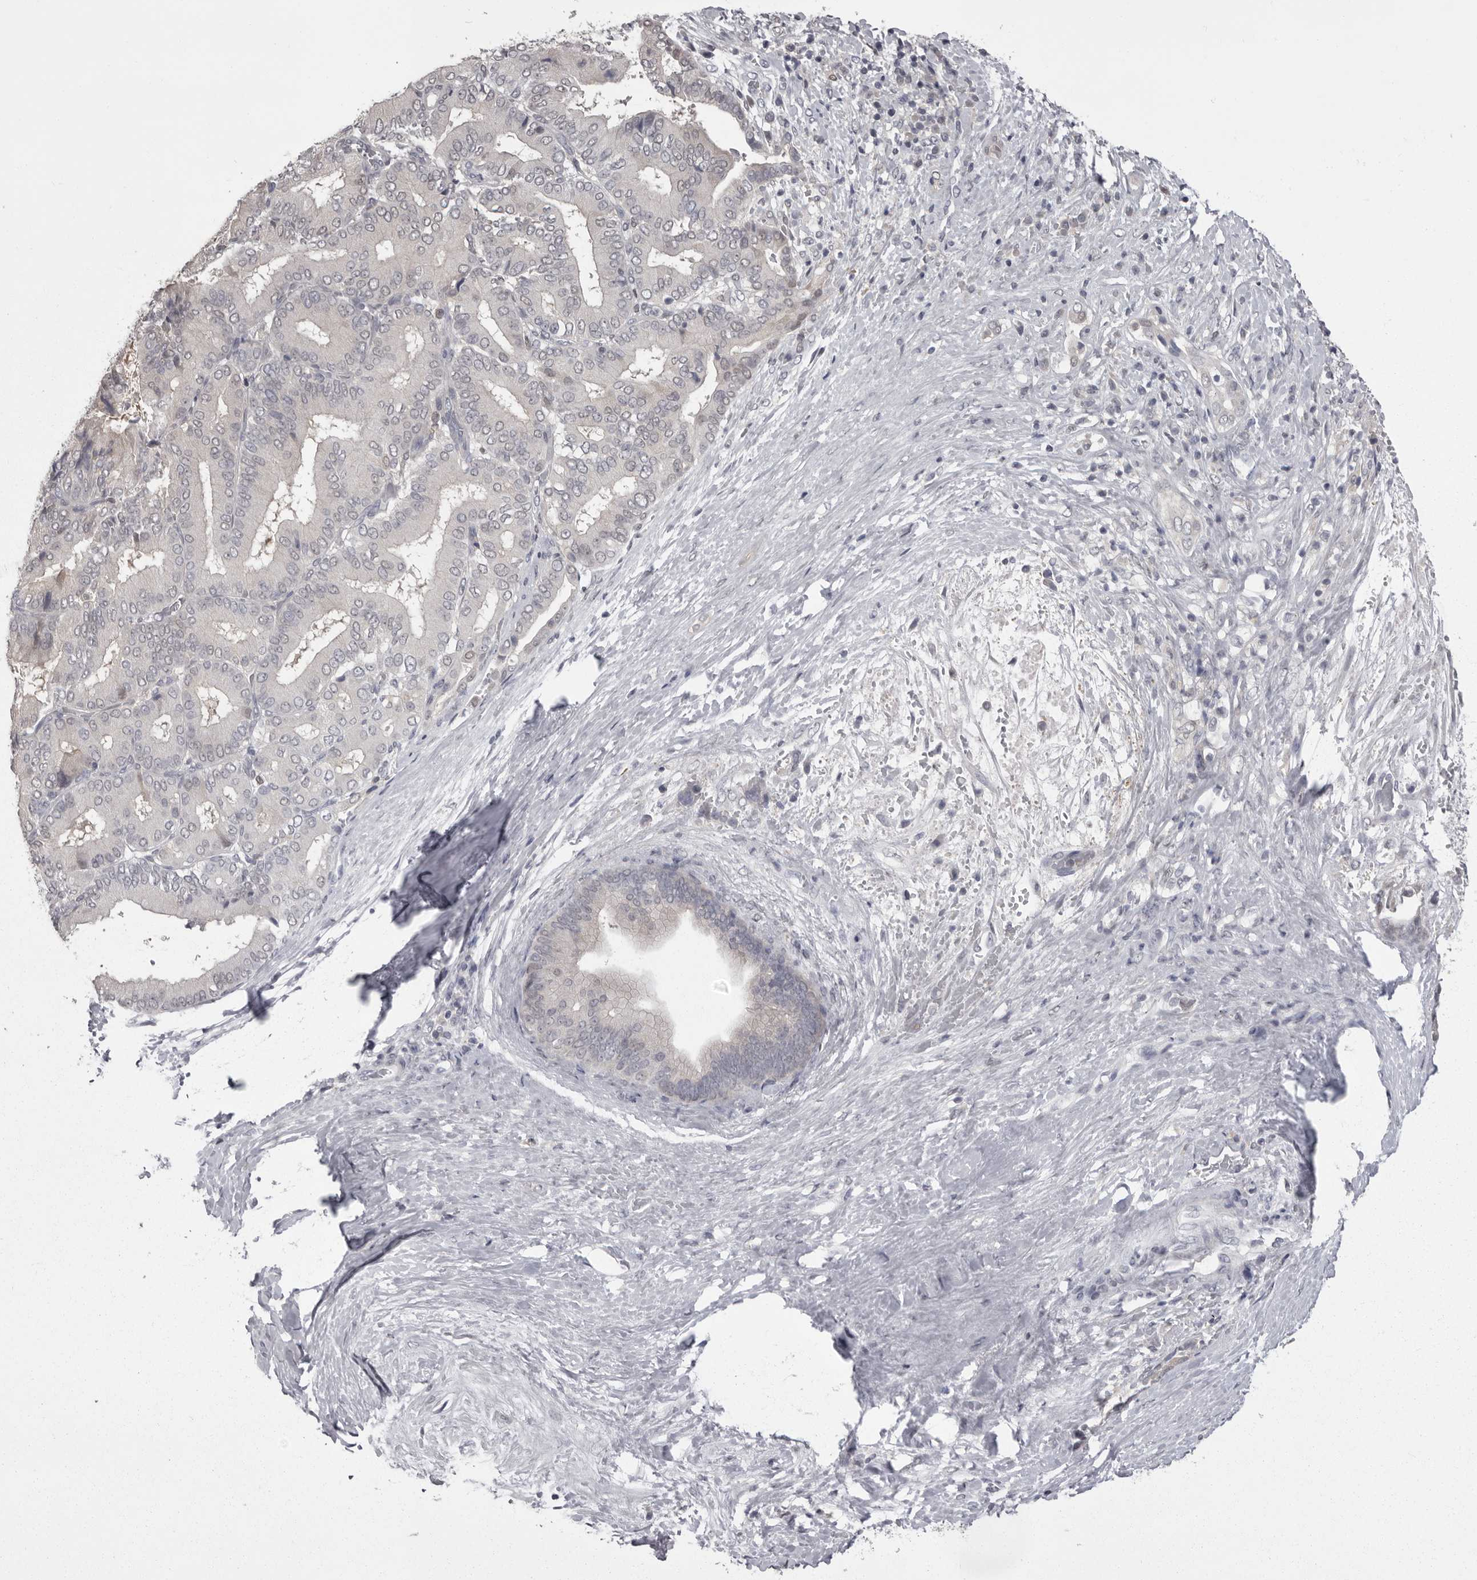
{"staining": {"intensity": "negative", "quantity": "none", "location": "none"}, "tissue": "liver cancer", "cell_type": "Tumor cells", "image_type": "cancer", "snomed": [{"axis": "morphology", "description": "Cholangiocarcinoma"}, {"axis": "topography", "description": "Liver"}], "caption": "Protein analysis of liver cancer (cholangiocarcinoma) demonstrates no significant staining in tumor cells.", "gene": "MDH1", "patient": {"sex": "female", "age": 75}}